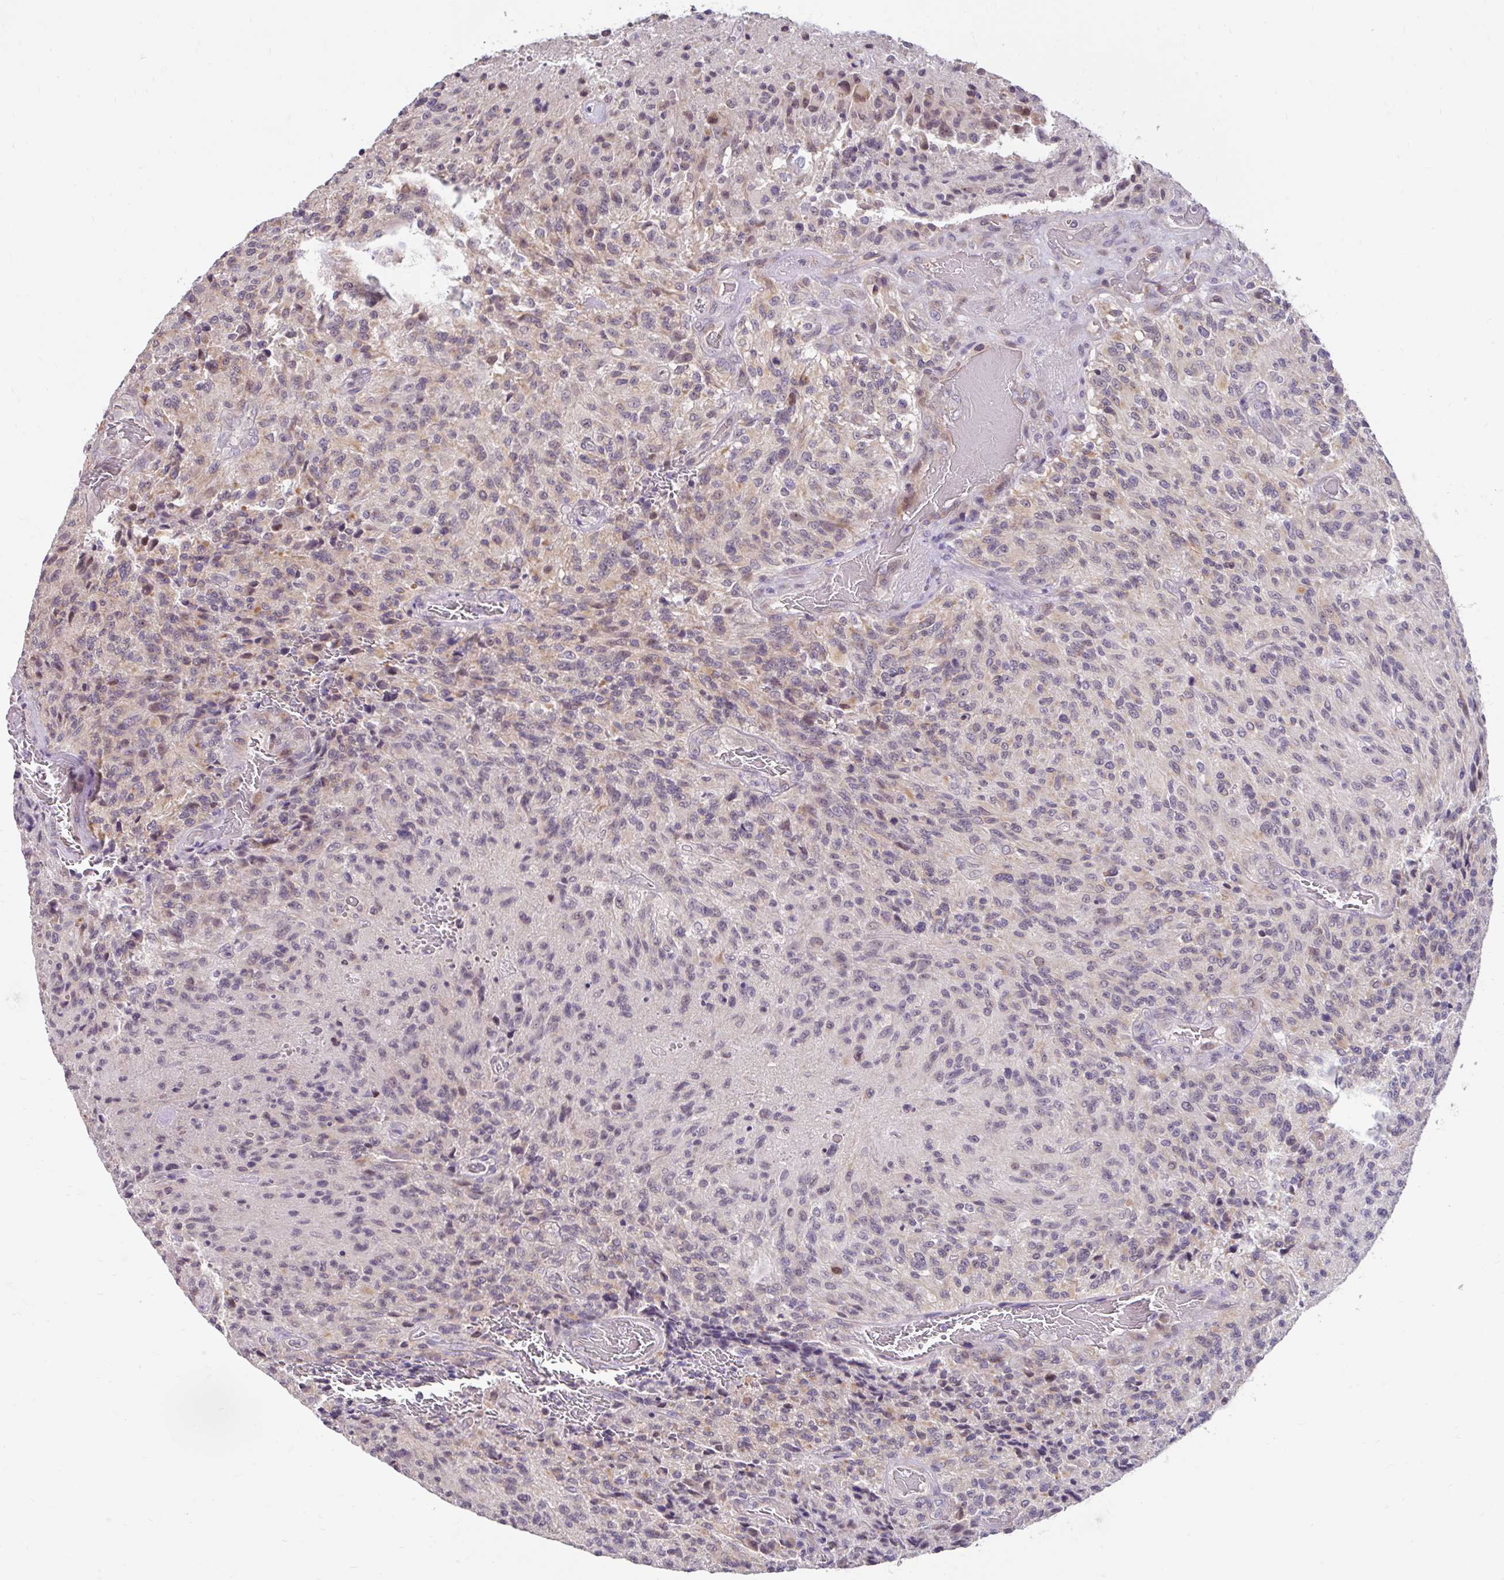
{"staining": {"intensity": "weak", "quantity": "25%-75%", "location": "cytoplasmic/membranous"}, "tissue": "glioma", "cell_type": "Tumor cells", "image_type": "cancer", "snomed": [{"axis": "morphology", "description": "Normal tissue, NOS"}, {"axis": "morphology", "description": "Glioma, malignant, High grade"}, {"axis": "topography", "description": "Cerebral cortex"}], "caption": "Protein staining of high-grade glioma (malignant) tissue shows weak cytoplasmic/membranous positivity in approximately 25%-75% of tumor cells. The staining was performed using DAB, with brown indicating positive protein expression. Nuclei are stained blue with hematoxylin.", "gene": "NT5C1B", "patient": {"sex": "male", "age": 56}}